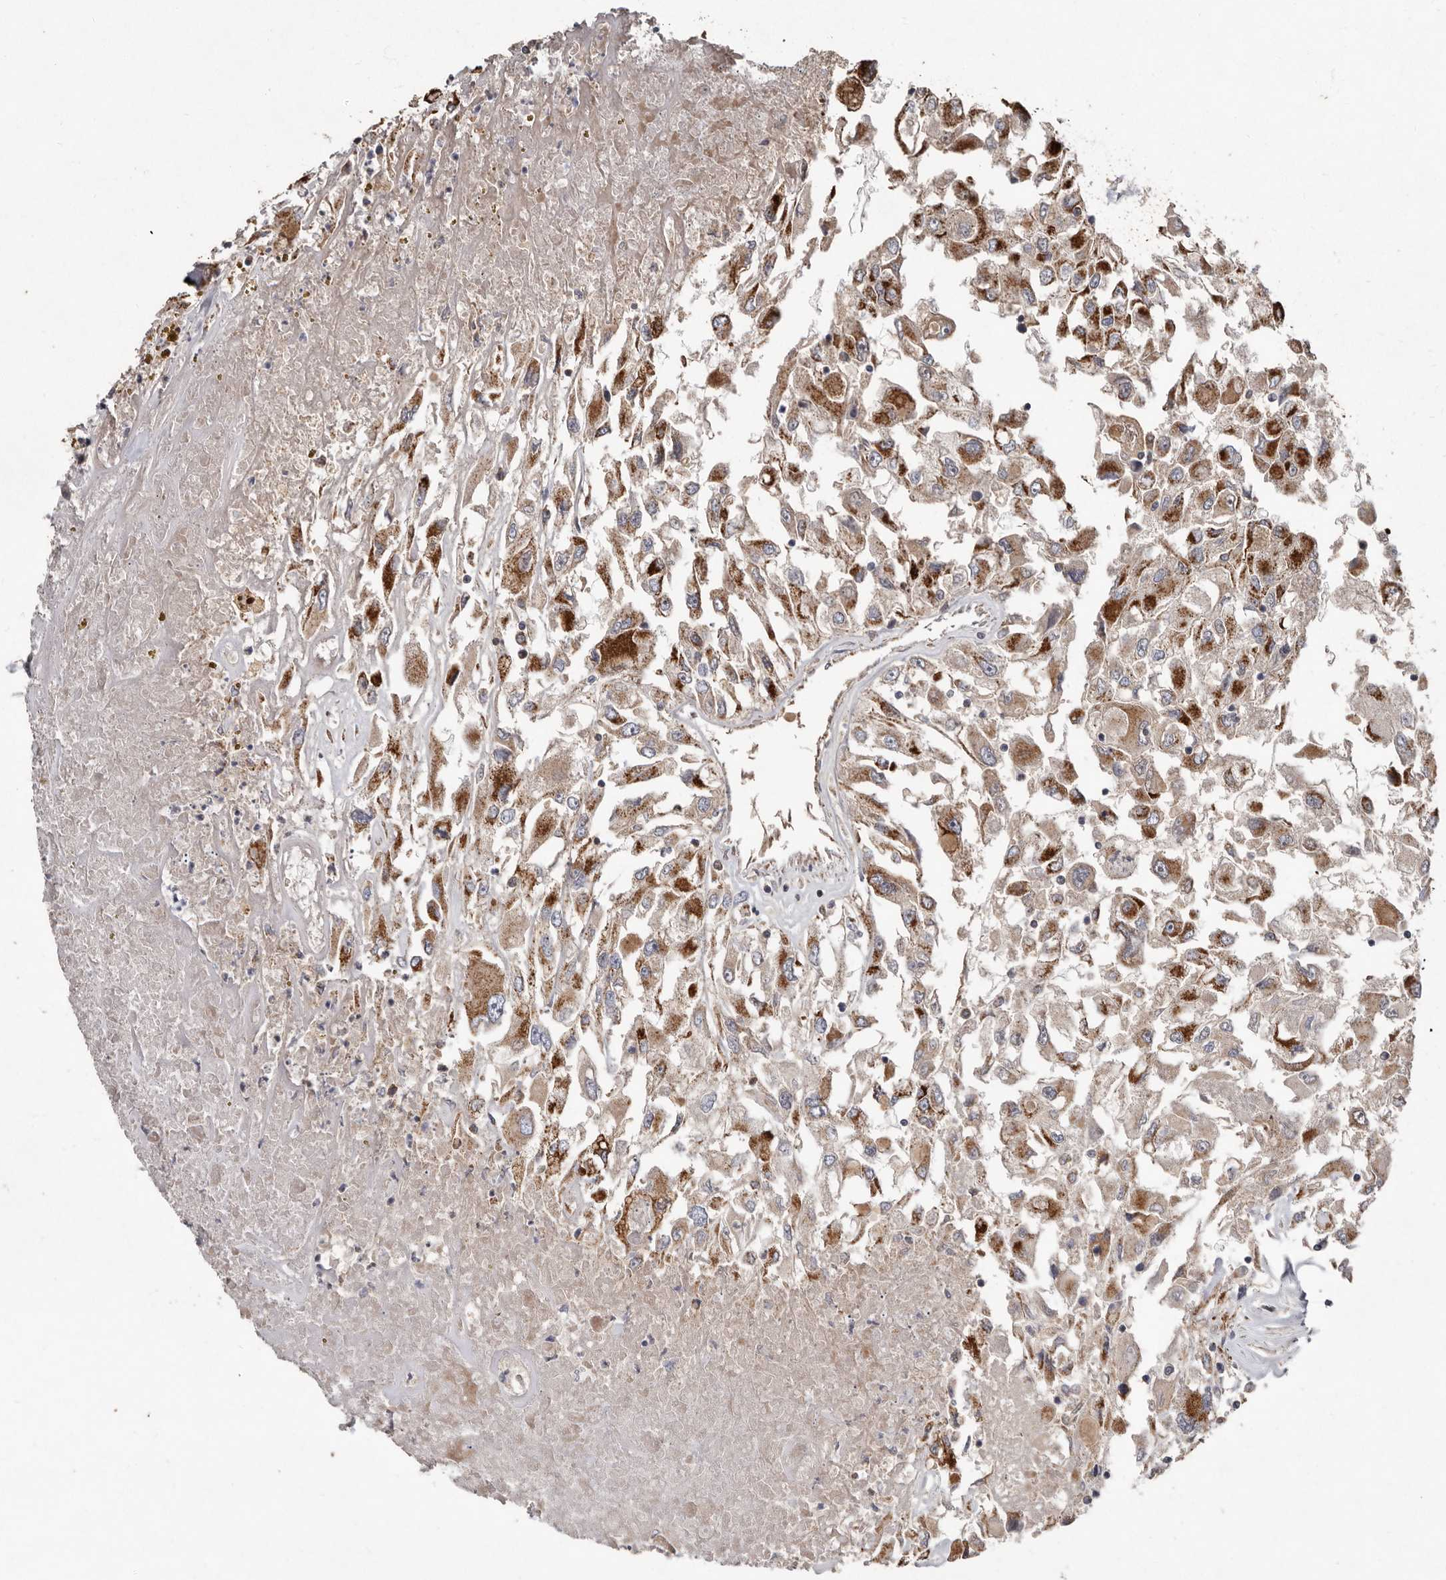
{"staining": {"intensity": "strong", "quantity": ">75%", "location": "cytoplasmic/membranous"}, "tissue": "renal cancer", "cell_type": "Tumor cells", "image_type": "cancer", "snomed": [{"axis": "morphology", "description": "Adenocarcinoma, NOS"}, {"axis": "topography", "description": "Kidney"}], "caption": "Renal cancer tissue reveals strong cytoplasmic/membranous staining in approximately >75% of tumor cells, visualized by immunohistochemistry.", "gene": "KIF26B", "patient": {"sex": "female", "age": 52}}